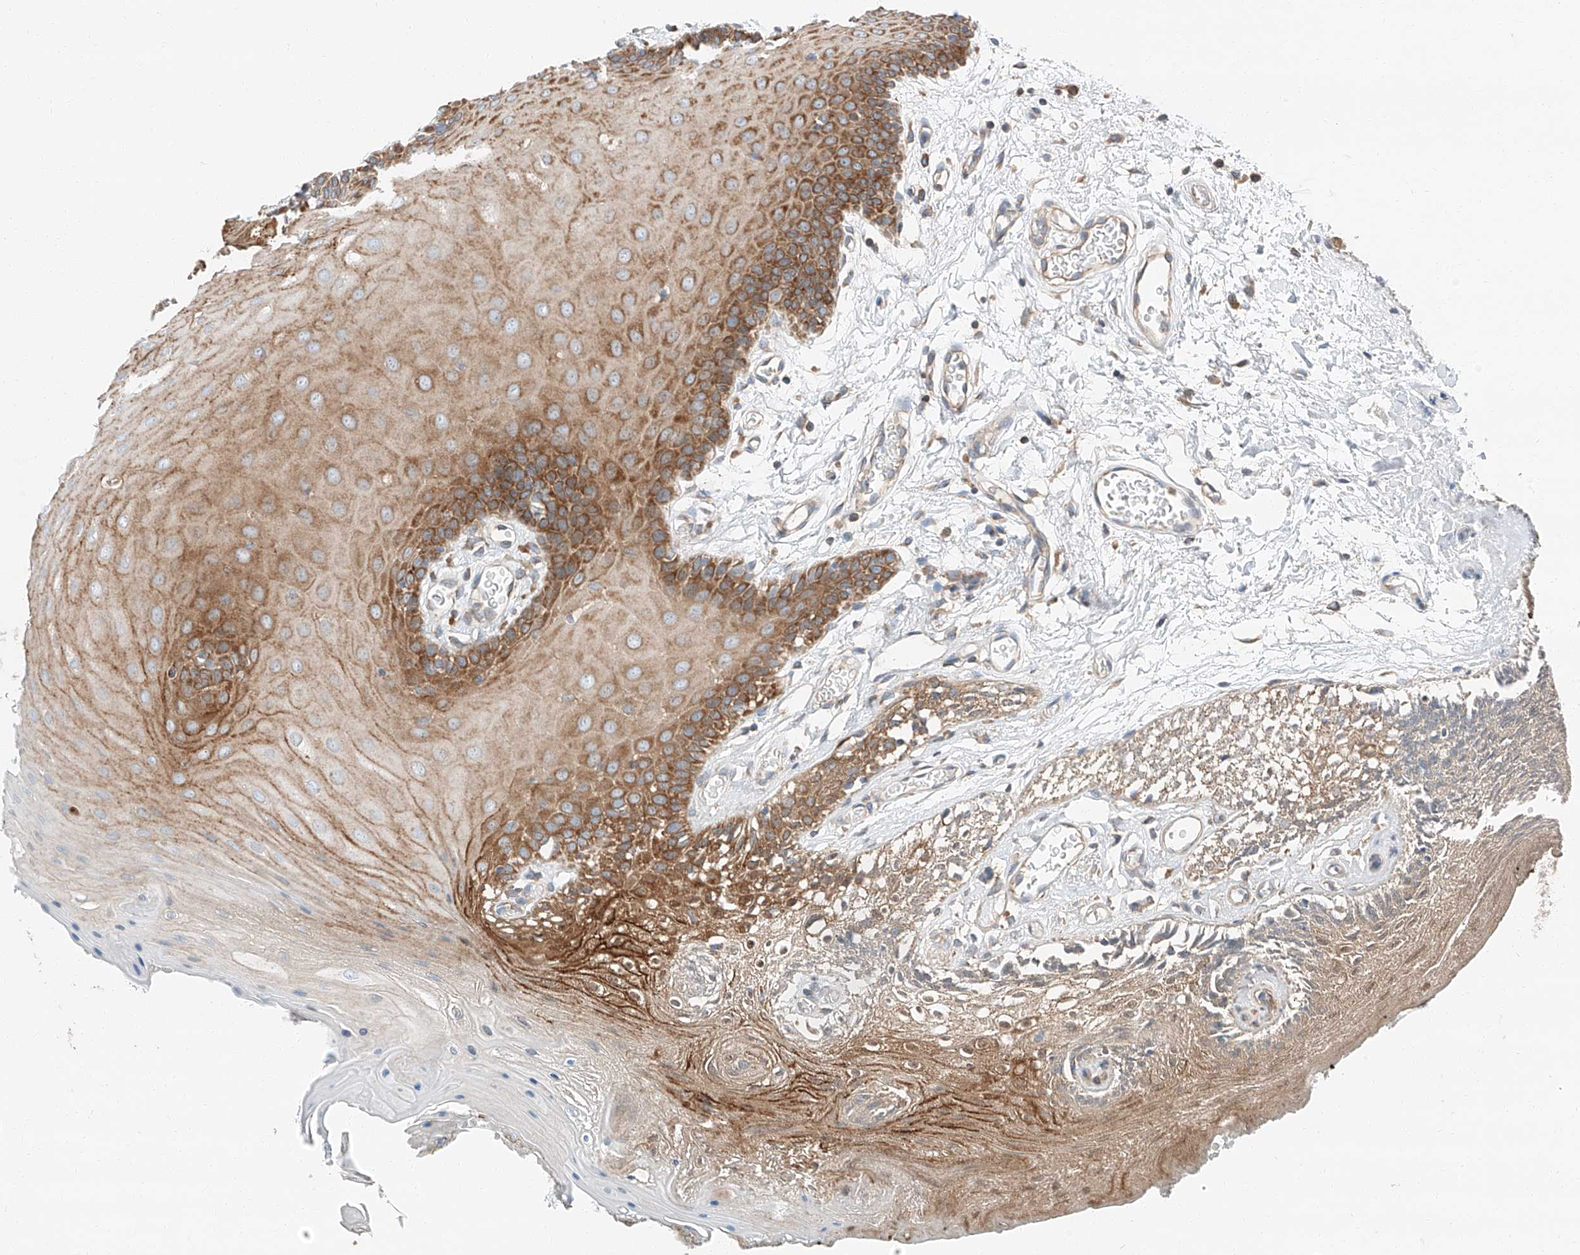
{"staining": {"intensity": "moderate", "quantity": ">75%", "location": "cytoplasmic/membranous"}, "tissue": "oral mucosa", "cell_type": "Squamous epithelial cells", "image_type": "normal", "snomed": [{"axis": "morphology", "description": "Normal tissue, NOS"}, {"axis": "morphology", "description": "Squamous cell carcinoma, NOS"}, {"axis": "topography", "description": "Skeletal muscle"}, {"axis": "topography", "description": "Oral tissue"}, {"axis": "topography", "description": "Salivary gland"}, {"axis": "topography", "description": "Head-Neck"}], "caption": "Protein staining of normal oral mucosa displays moderate cytoplasmic/membranous positivity in approximately >75% of squamous epithelial cells. (brown staining indicates protein expression, while blue staining denotes nuclei).", "gene": "ZC3H15", "patient": {"sex": "male", "age": 54}}